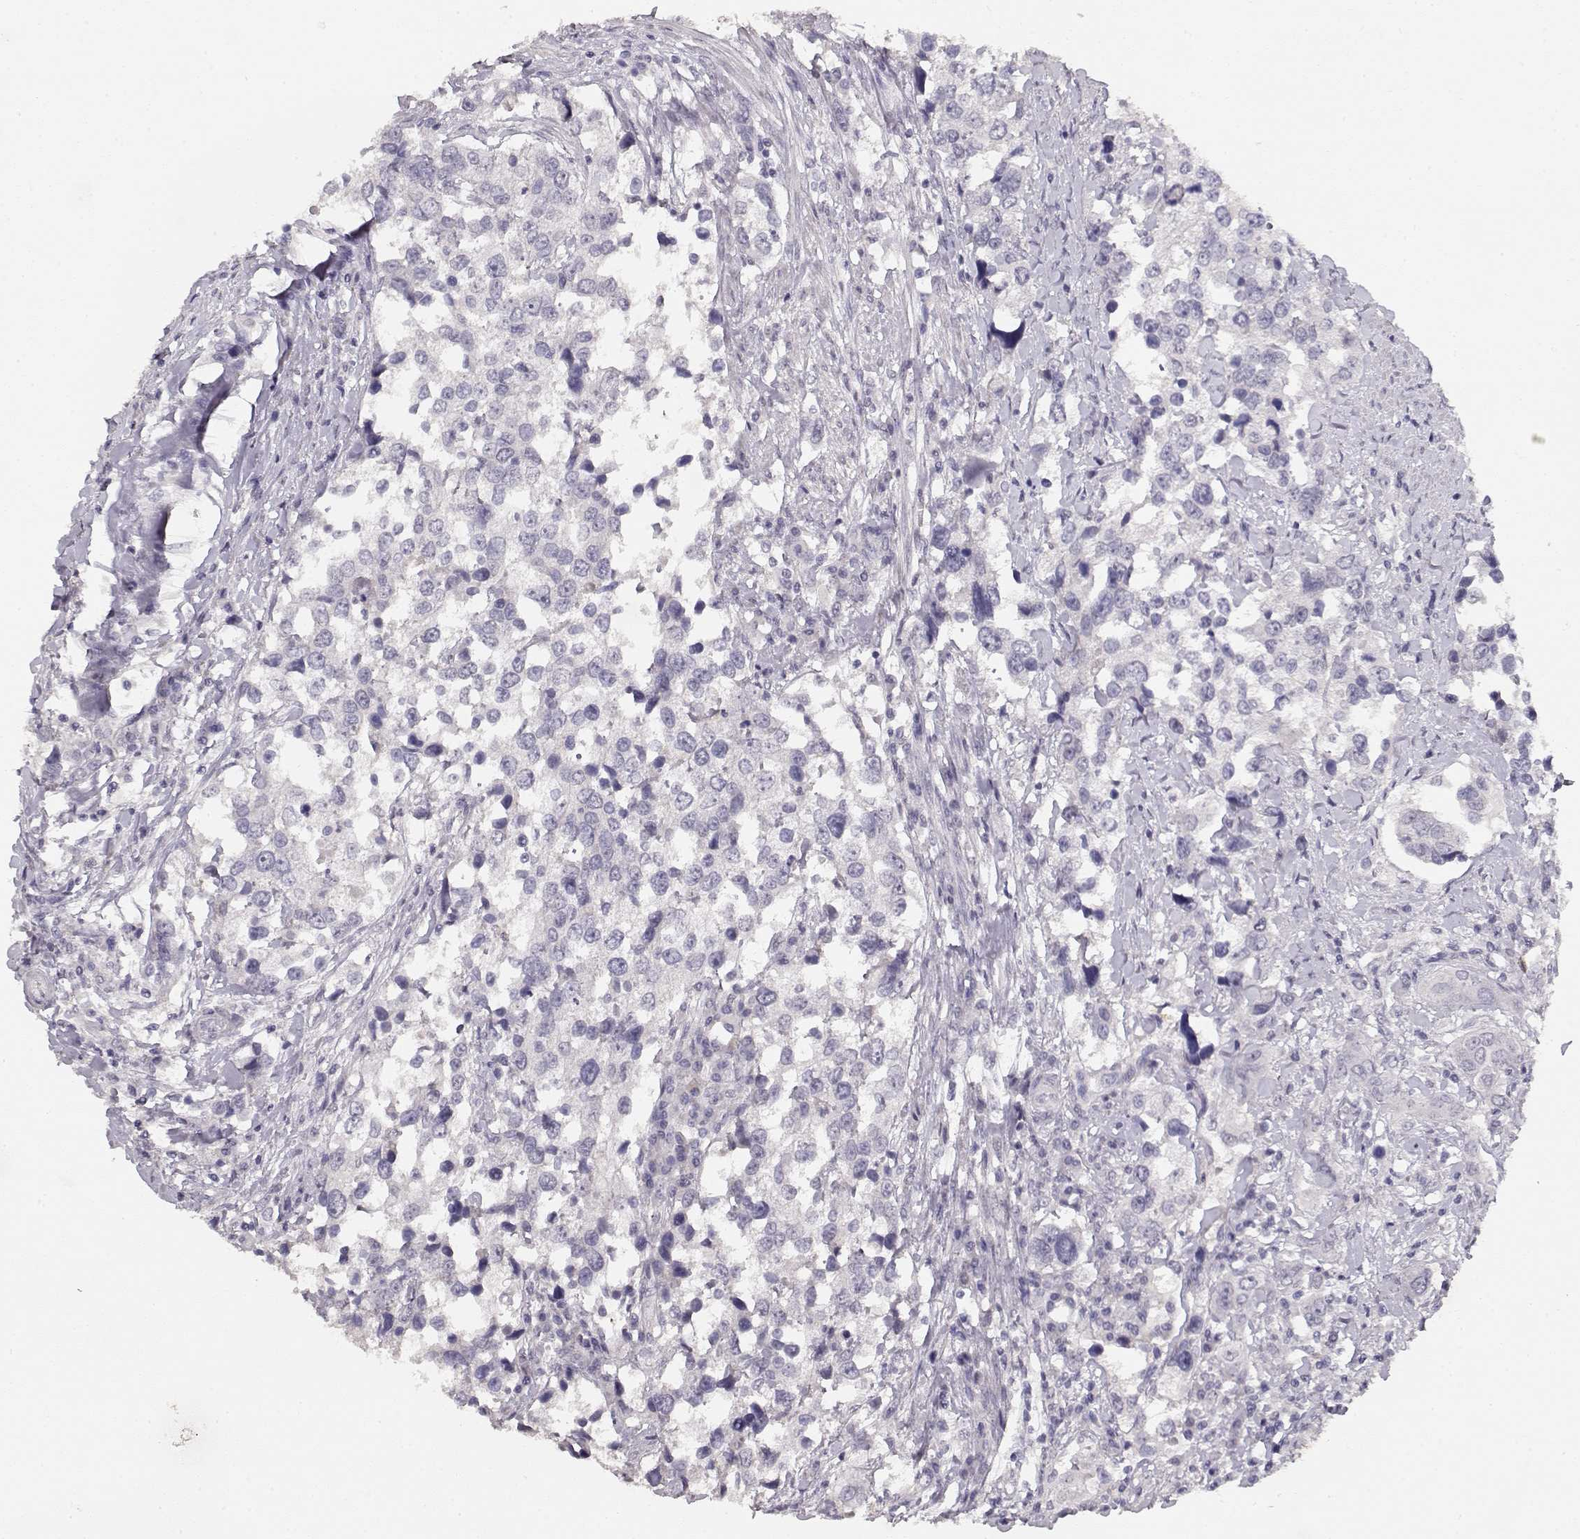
{"staining": {"intensity": "negative", "quantity": "none", "location": "none"}, "tissue": "urothelial cancer", "cell_type": "Tumor cells", "image_type": "cancer", "snomed": [{"axis": "morphology", "description": "Urothelial carcinoma, NOS"}, {"axis": "morphology", "description": "Urothelial carcinoma, High grade"}, {"axis": "topography", "description": "Urinary bladder"}], "caption": "High power microscopy image of an IHC micrograph of urothelial cancer, revealing no significant expression in tumor cells.", "gene": "TPH2", "patient": {"sex": "male", "age": 63}}